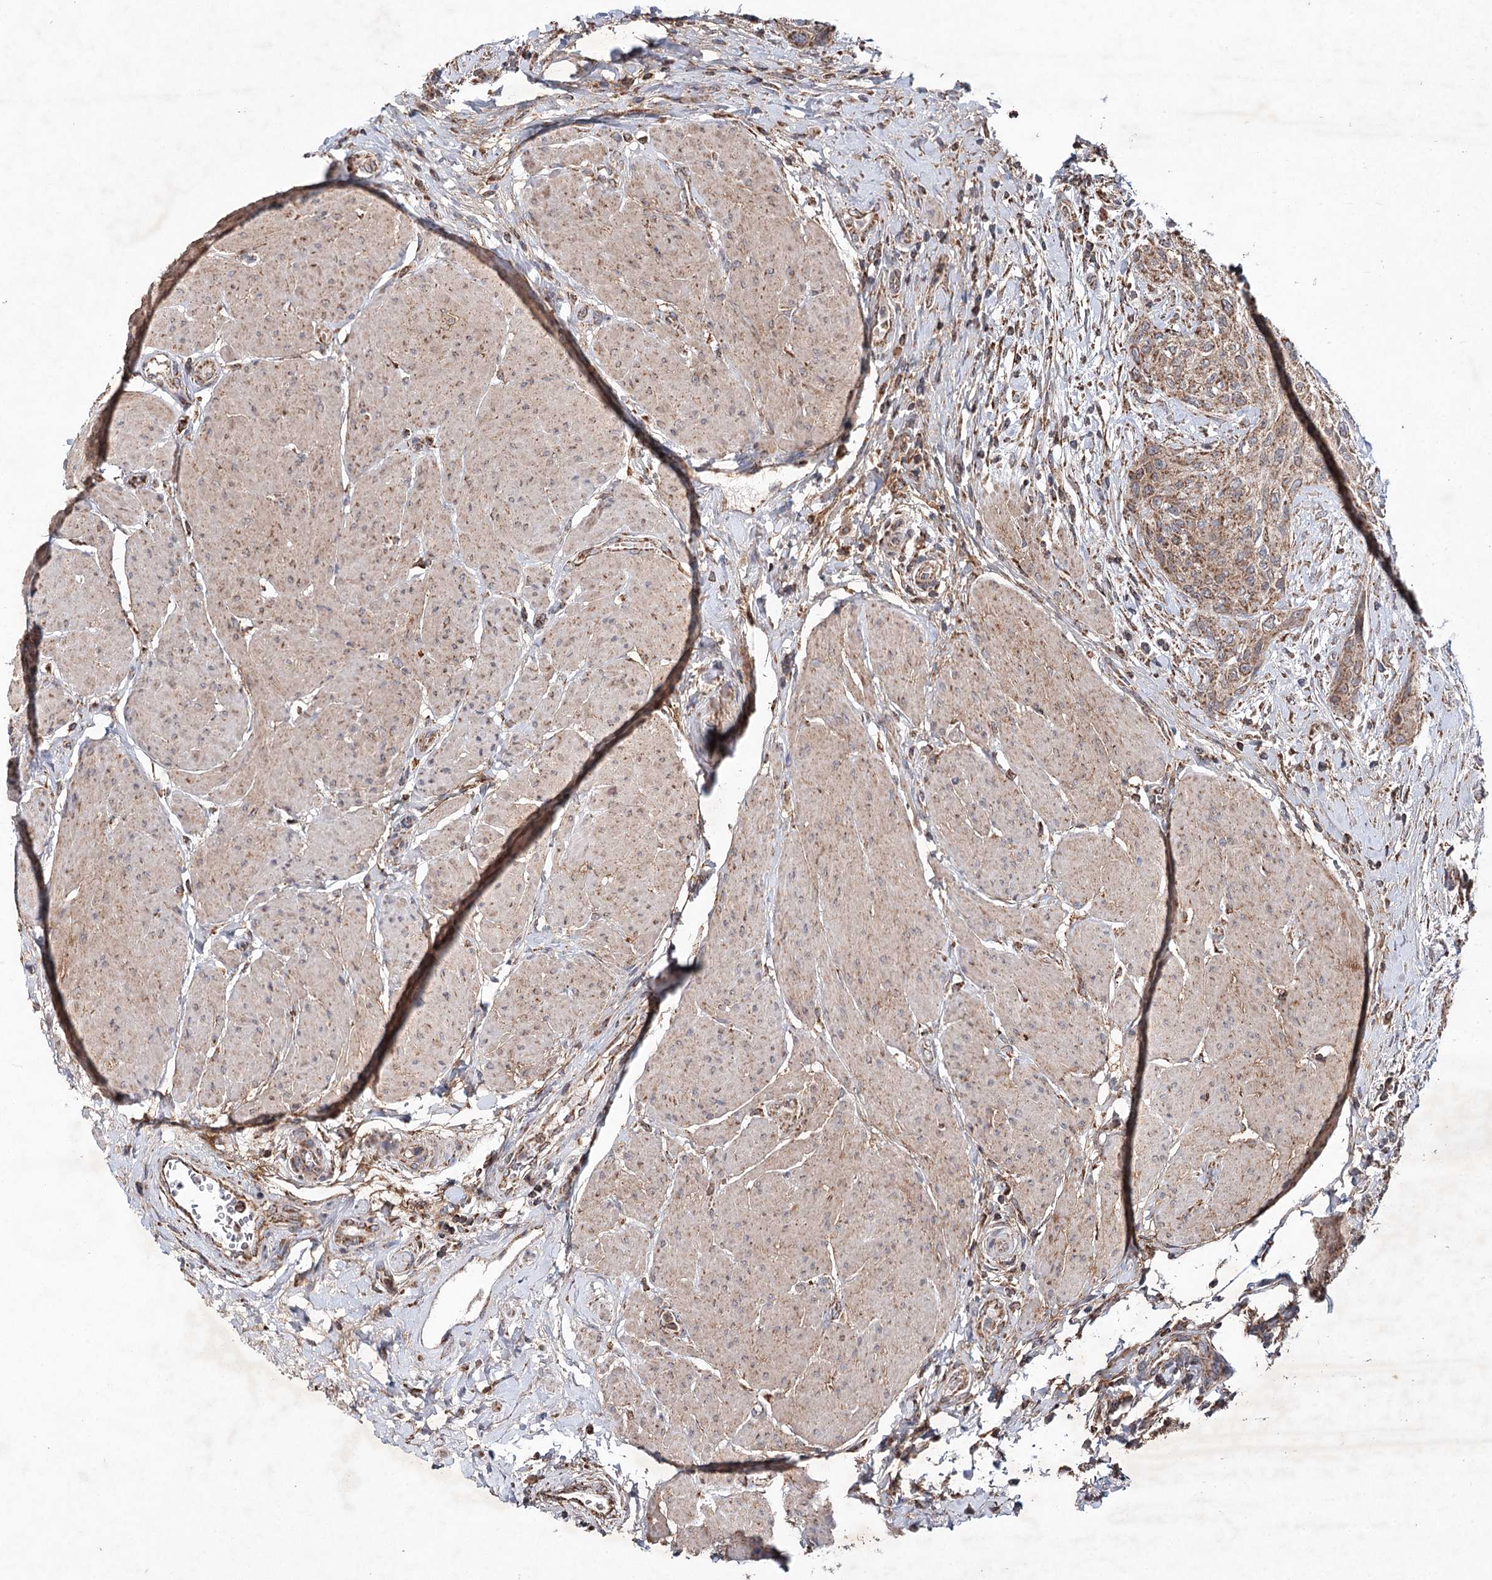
{"staining": {"intensity": "moderate", "quantity": ">75%", "location": "cytoplasmic/membranous"}, "tissue": "urothelial cancer", "cell_type": "Tumor cells", "image_type": "cancer", "snomed": [{"axis": "morphology", "description": "Normal tissue, NOS"}, {"axis": "morphology", "description": "Urothelial carcinoma, NOS"}, {"axis": "topography", "description": "Urinary bladder"}, {"axis": "topography", "description": "Peripheral nerve tissue"}], "caption": "DAB immunohistochemical staining of human transitional cell carcinoma displays moderate cytoplasmic/membranous protein positivity in approximately >75% of tumor cells. (Brightfield microscopy of DAB IHC at high magnification).", "gene": "PIK3CB", "patient": {"sex": "male", "age": 35}}